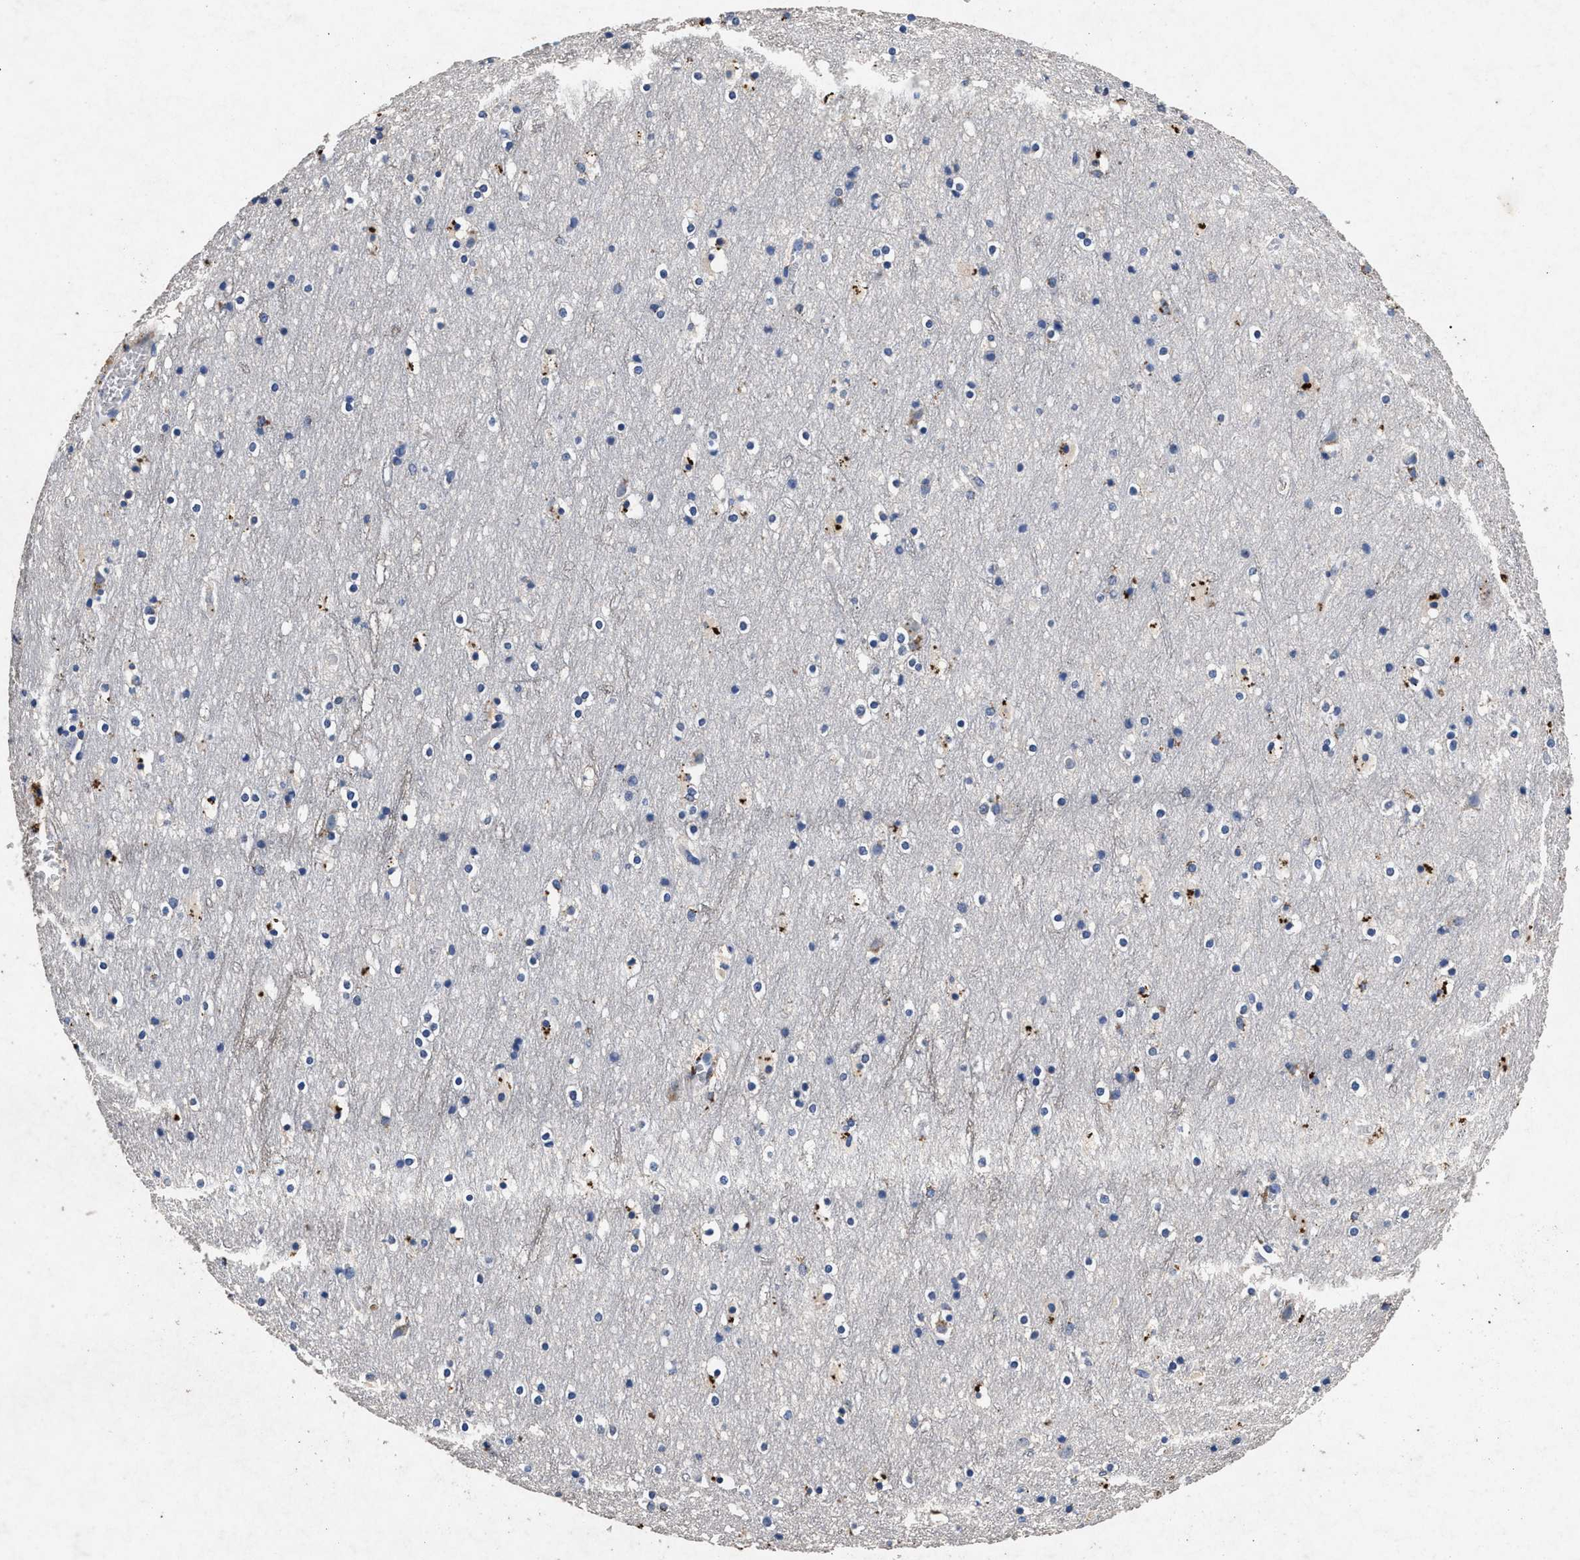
{"staining": {"intensity": "negative", "quantity": "none", "location": "none"}, "tissue": "cerebral cortex", "cell_type": "Endothelial cells", "image_type": "normal", "snomed": [{"axis": "morphology", "description": "Normal tissue, NOS"}, {"axis": "topography", "description": "Cerebral cortex"}], "caption": "Immunohistochemistry histopathology image of benign cerebral cortex: human cerebral cortex stained with DAB shows no significant protein staining in endothelial cells.", "gene": "LTB4R2", "patient": {"sex": "male", "age": 45}}